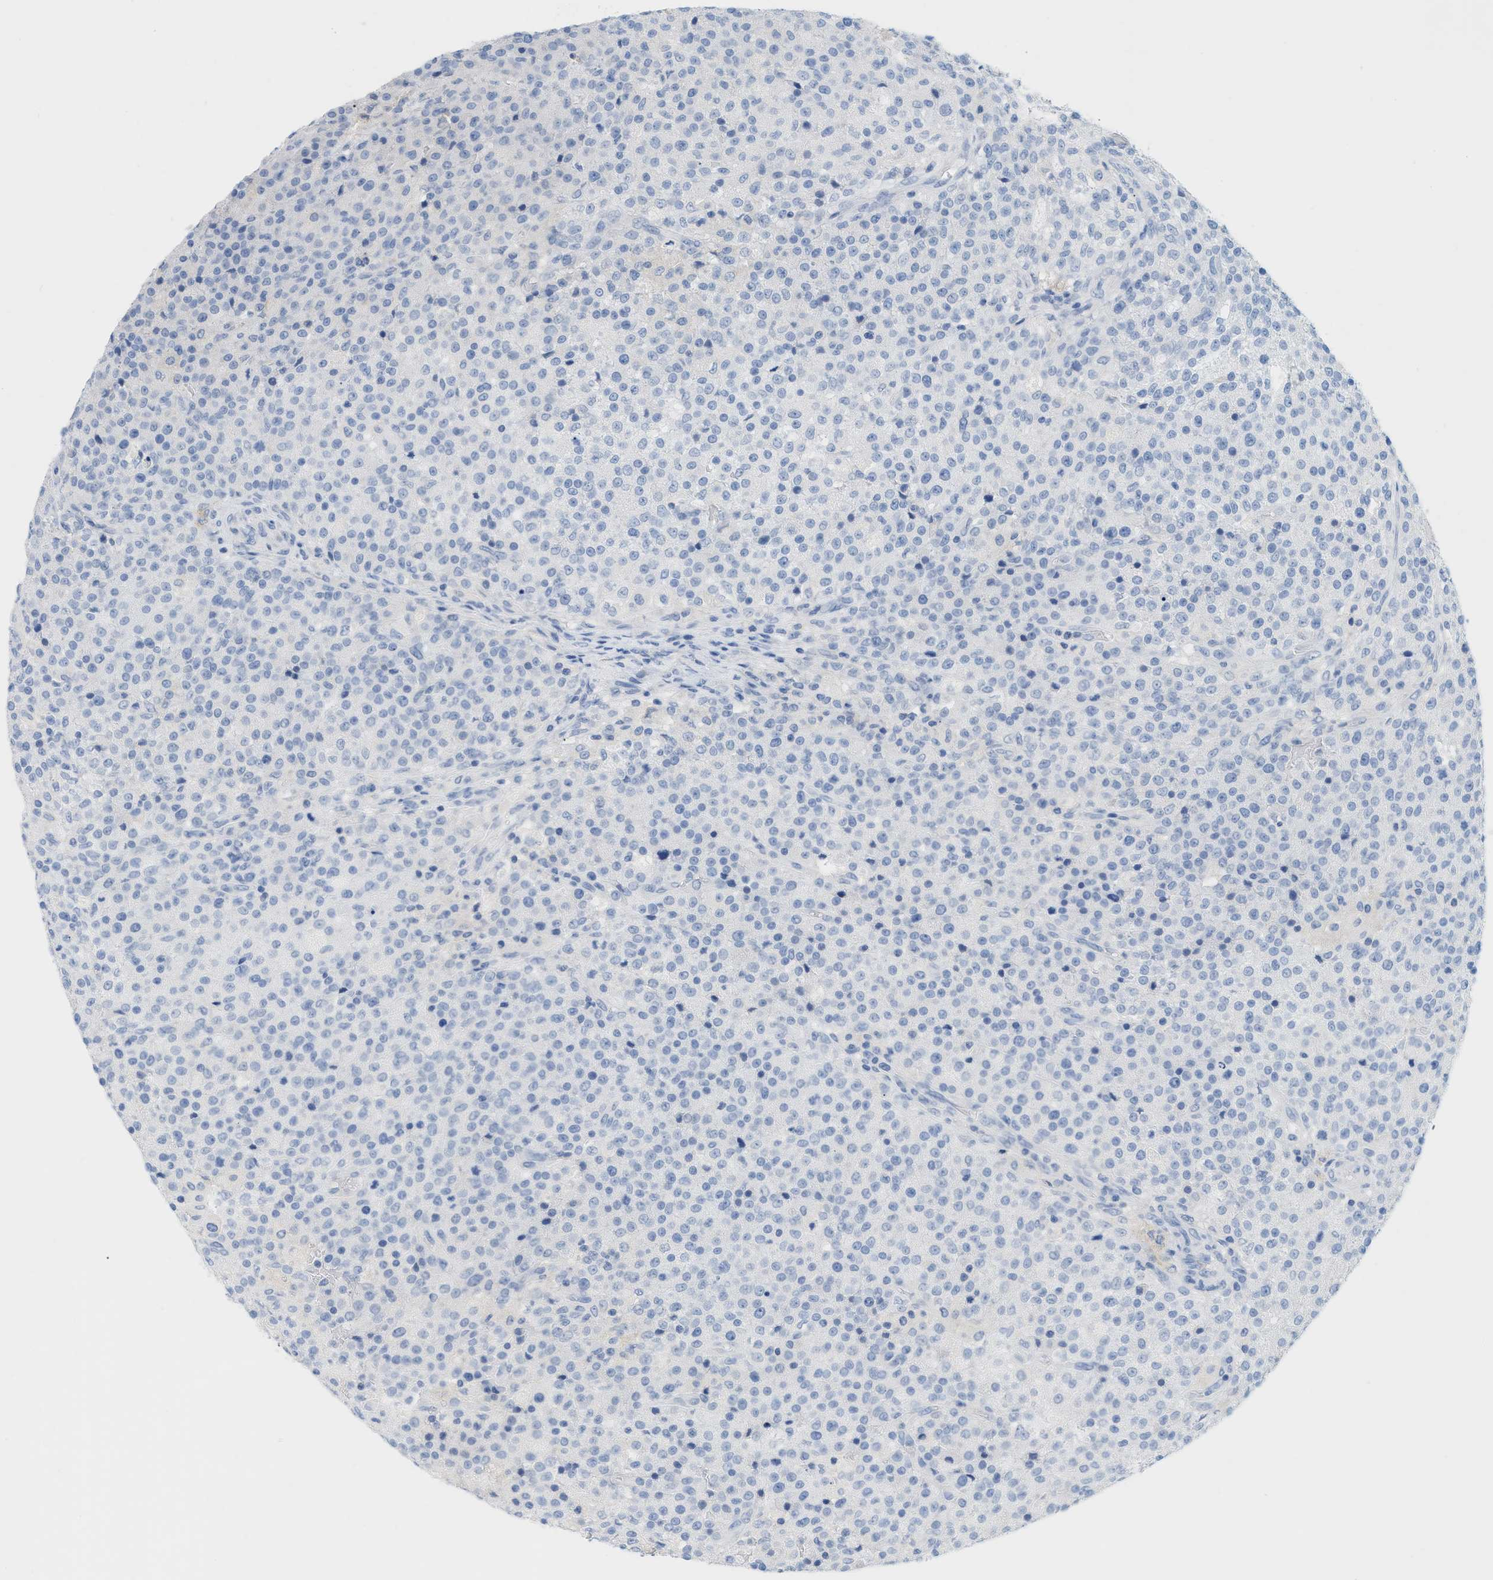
{"staining": {"intensity": "negative", "quantity": "none", "location": "none"}, "tissue": "testis cancer", "cell_type": "Tumor cells", "image_type": "cancer", "snomed": [{"axis": "morphology", "description": "Seminoma, NOS"}, {"axis": "topography", "description": "Testis"}], "caption": "Tumor cells show no significant staining in testis cancer (seminoma).", "gene": "PAPPA", "patient": {"sex": "male", "age": 59}}